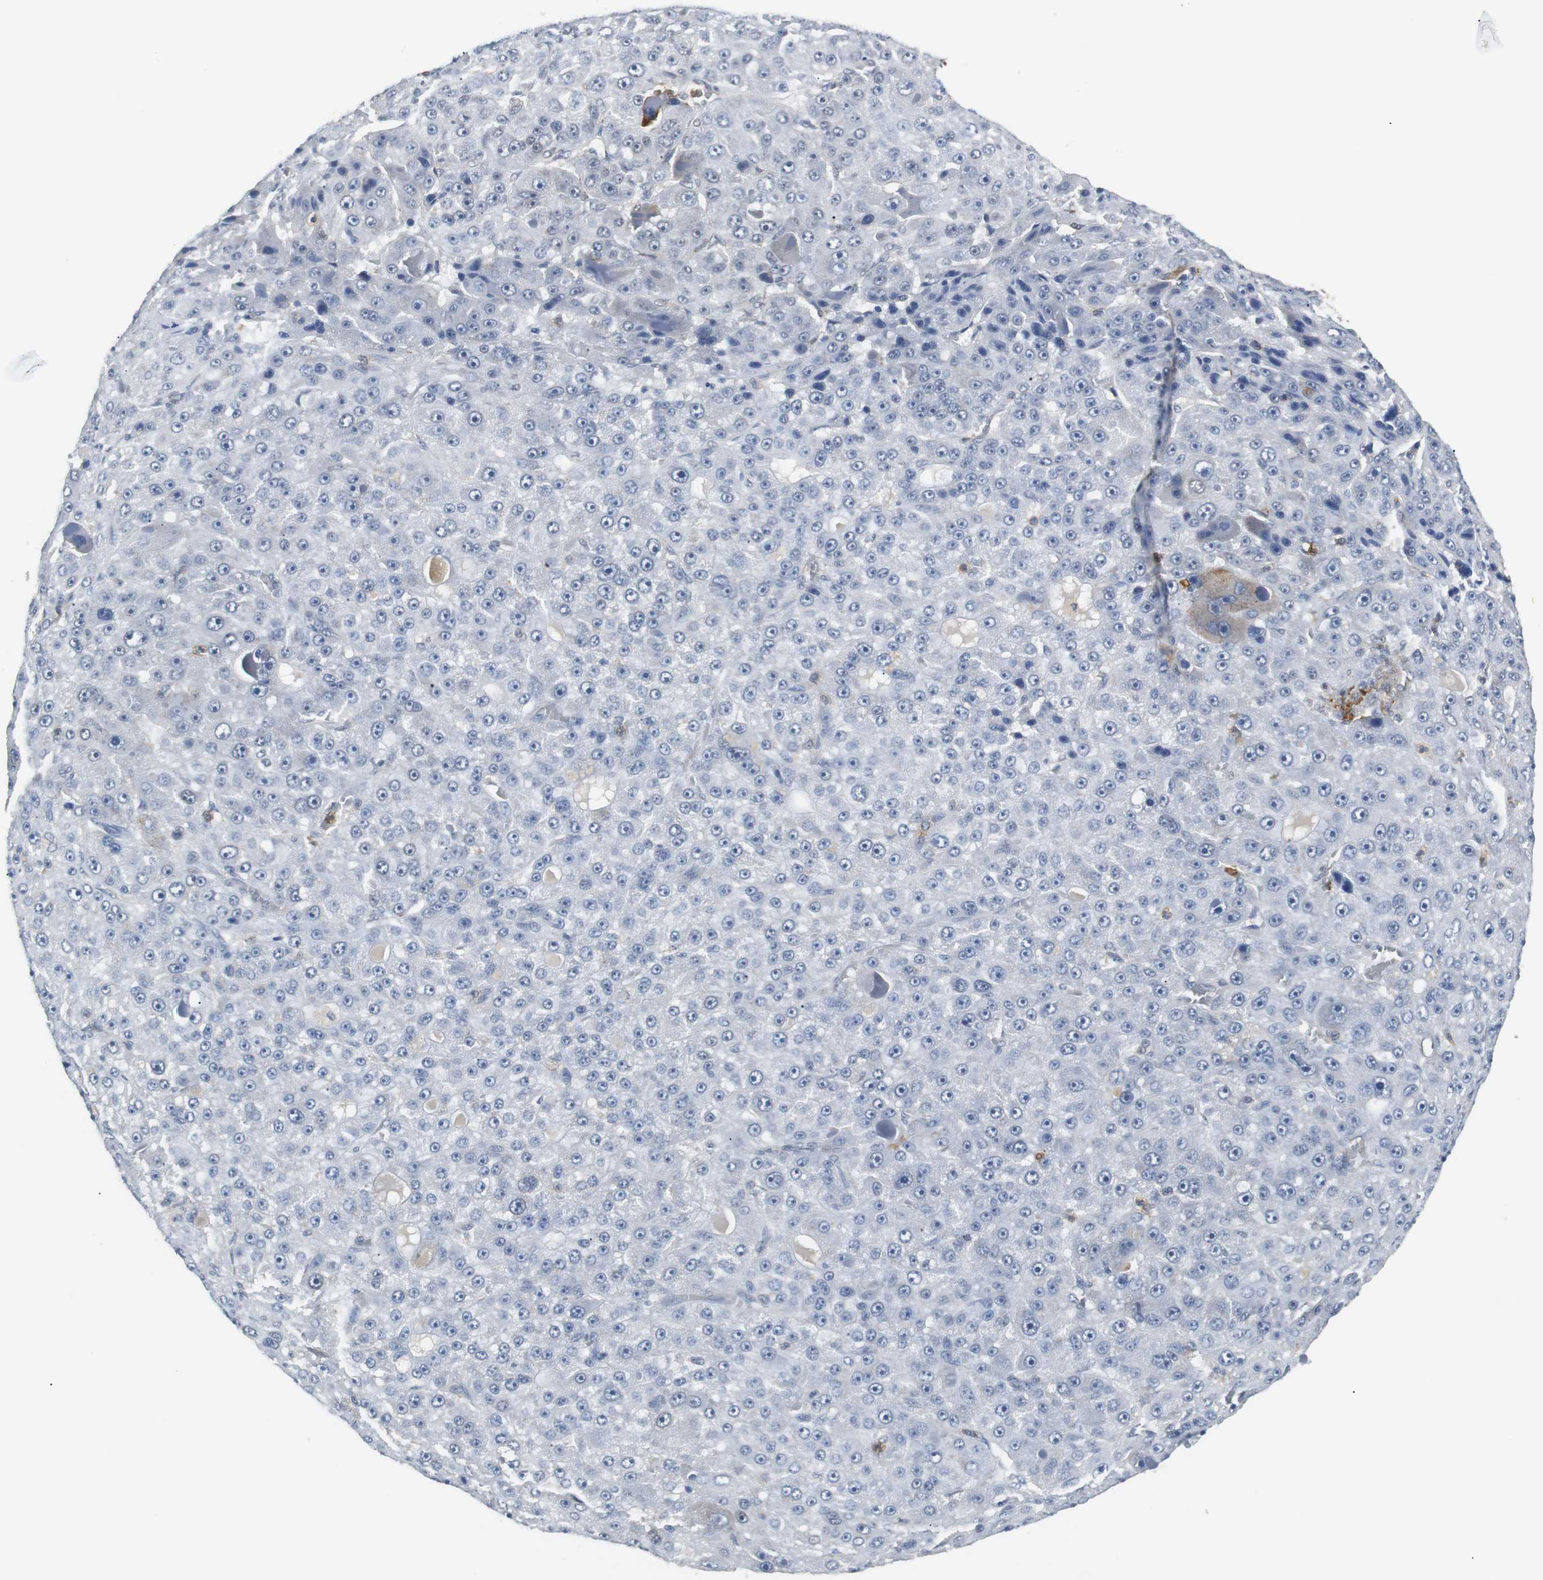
{"staining": {"intensity": "negative", "quantity": "none", "location": "none"}, "tissue": "liver cancer", "cell_type": "Tumor cells", "image_type": "cancer", "snomed": [{"axis": "morphology", "description": "Carcinoma, Hepatocellular, NOS"}, {"axis": "topography", "description": "Liver"}], "caption": "This is a micrograph of immunohistochemistry staining of liver hepatocellular carcinoma, which shows no positivity in tumor cells.", "gene": "SIRT1", "patient": {"sex": "male", "age": 76}}